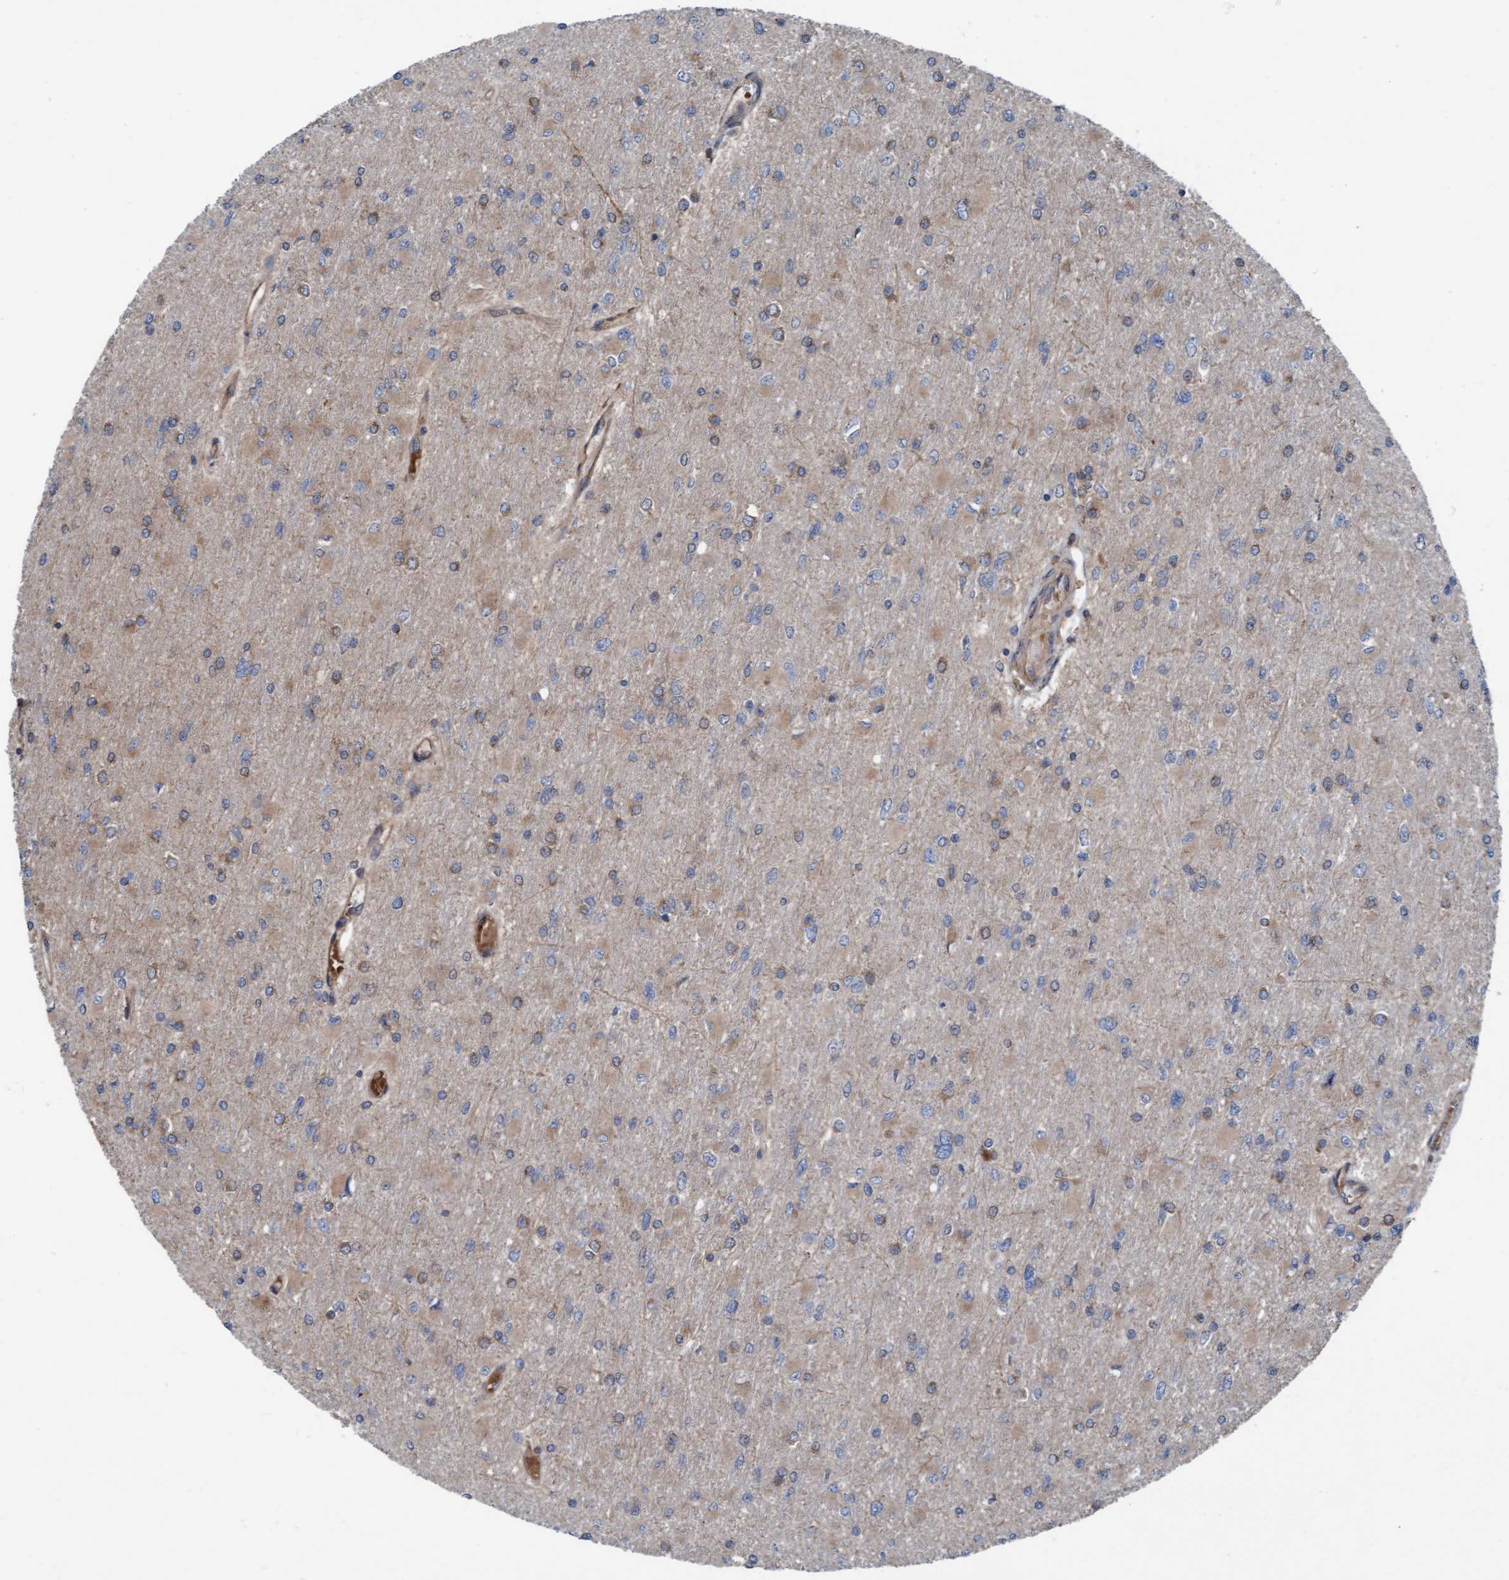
{"staining": {"intensity": "weak", "quantity": "25%-75%", "location": "cytoplasmic/membranous"}, "tissue": "glioma", "cell_type": "Tumor cells", "image_type": "cancer", "snomed": [{"axis": "morphology", "description": "Glioma, malignant, High grade"}, {"axis": "topography", "description": "Cerebral cortex"}], "caption": "Immunohistochemical staining of human malignant glioma (high-grade) exhibits low levels of weak cytoplasmic/membranous expression in approximately 25%-75% of tumor cells. The staining was performed using DAB, with brown indicating positive protein expression. Nuclei are stained blue with hematoxylin.", "gene": "RAP1GAP2", "patient": {"sex": "female", "age": 36}}